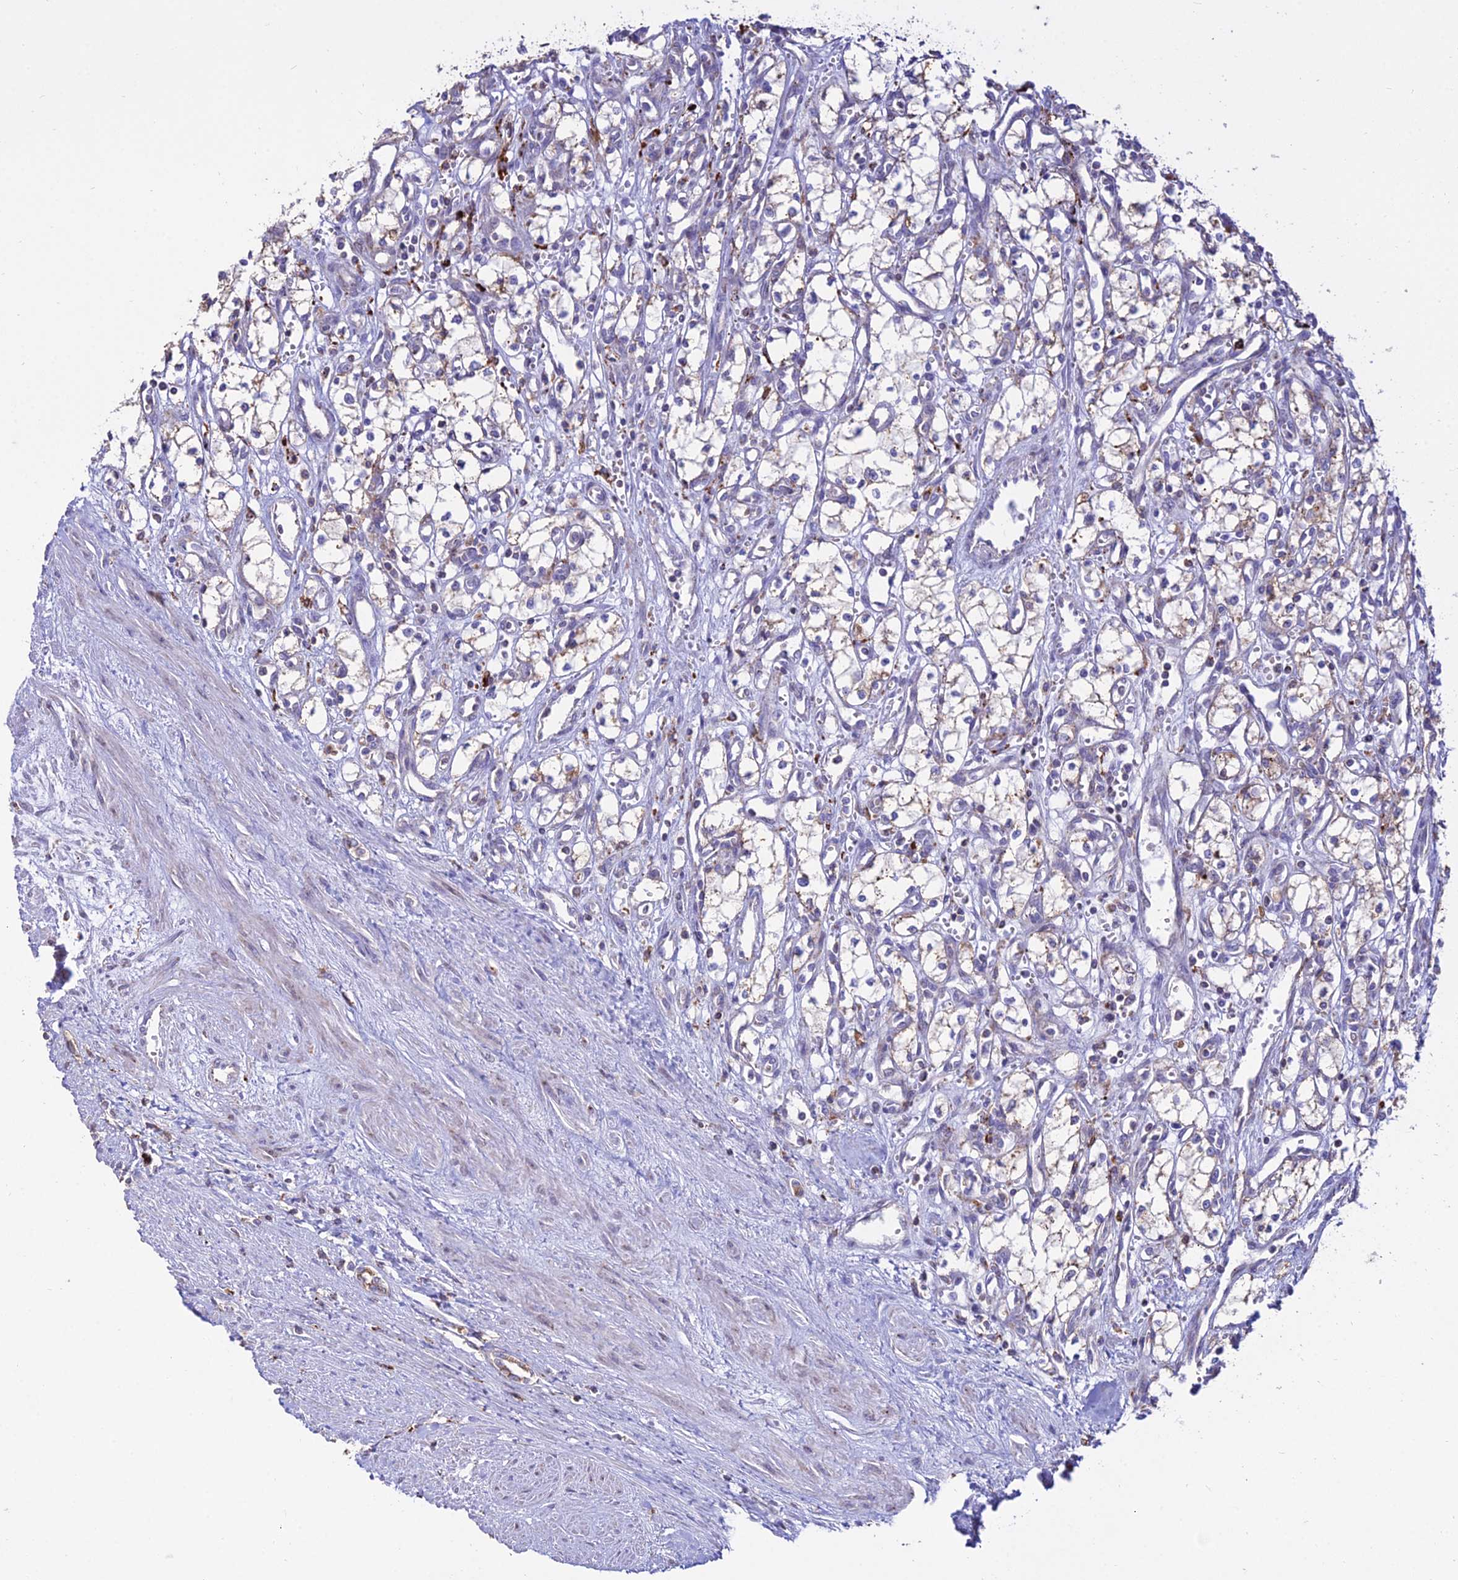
{"staining": {"intensity": "weak", "quantity": "25%-75%", "location": "cytoplasmic/membranous"}, "tissue": "renal cancer", "cell_type": "Tumor cells", "image_type": "cancer", "snomed": [{"axis": "morphology", "description": "Adenocarcinoma, NOS"}, {"axis": "topography", "description": "Kidney"}], "caption": "This micrograph shows renal cancer stained with IHC to label a protein in brown. The cytoplasmic/membranous of tumor cells show weak positivity for the protein. Nuclei are counter-stained blue.", "gene": "PNLIPRP3", "patient": {"sex": "male", "age": 59}}